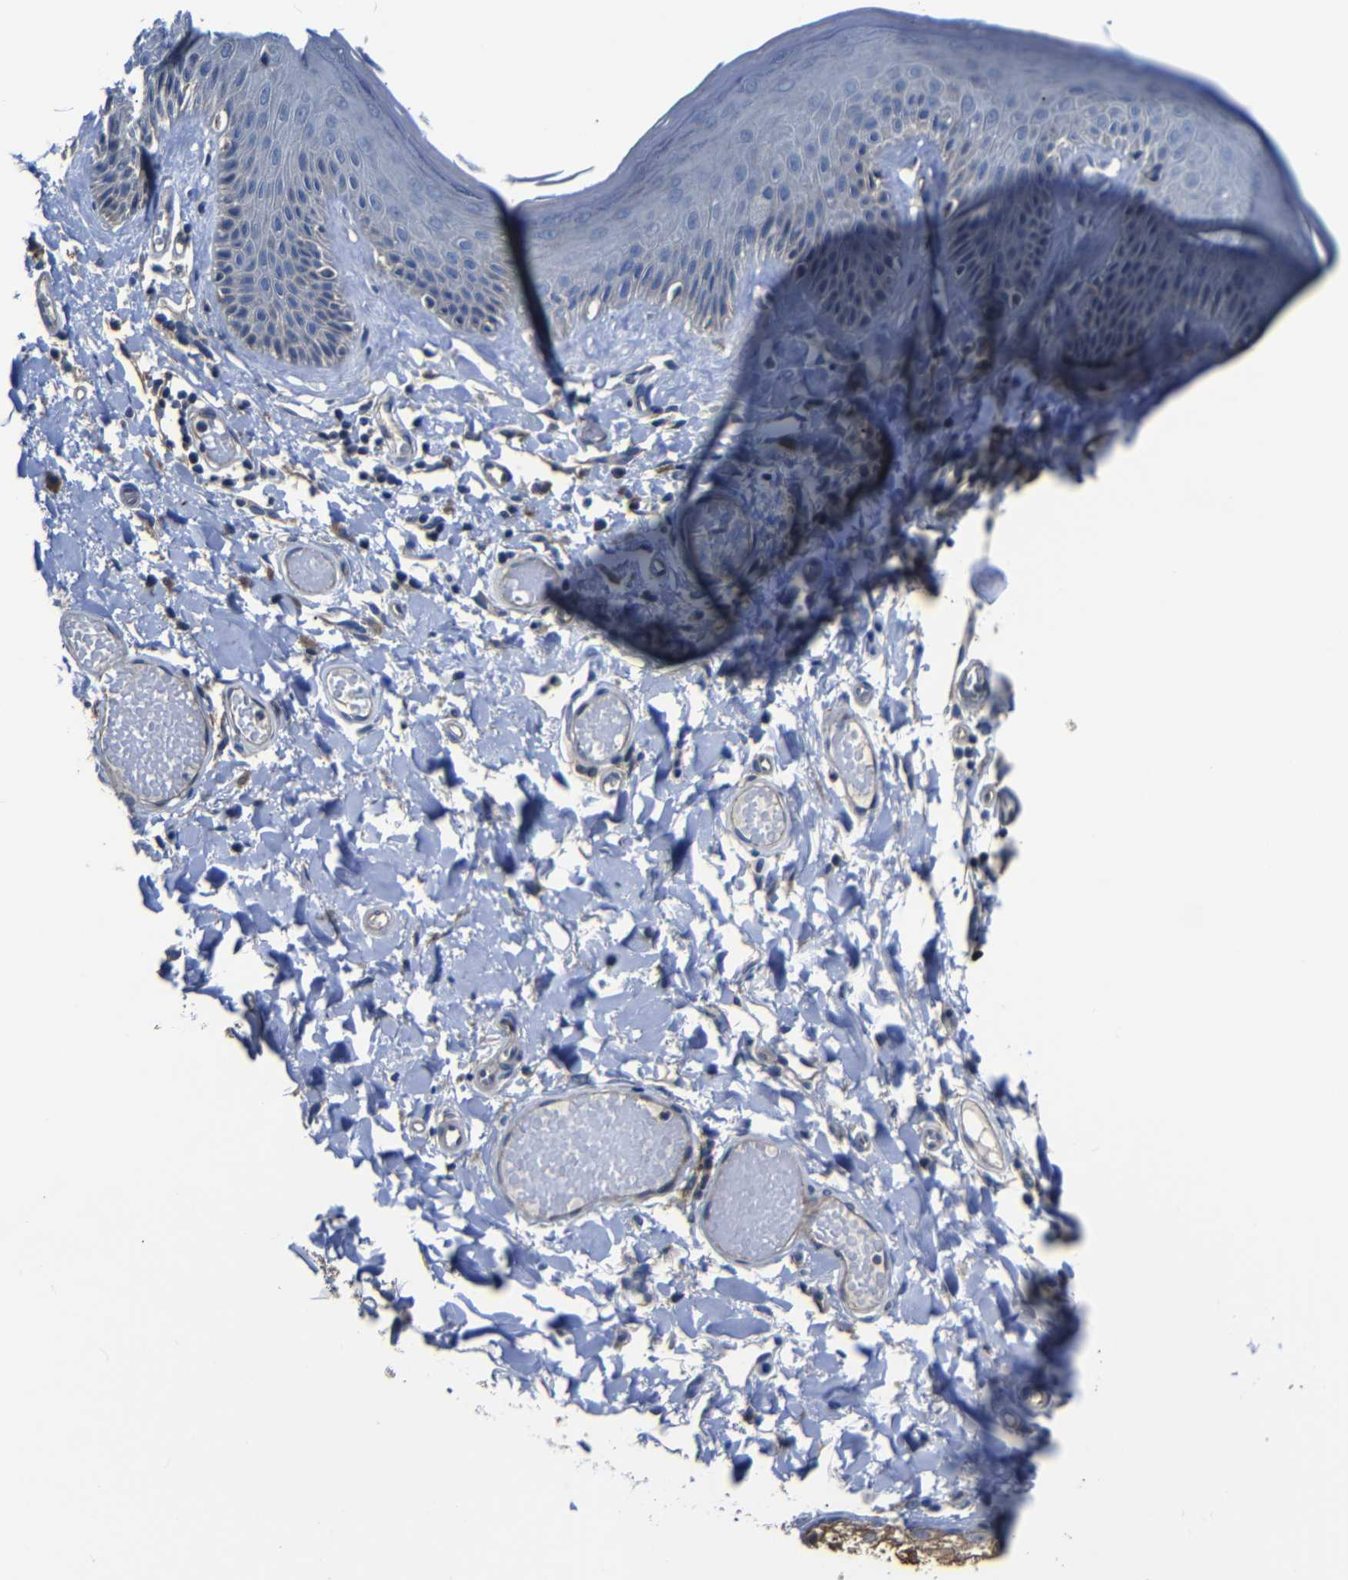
{"staining": {"intensity": "weak", "quantity": "<25%", "location": "cytoplasmic/membranous"}, "tissue": "skin", "cell_type": "Epidermal cells", "image_type": "normal", "snomed": [{"axis": "morphology", "description": "Normal tissue, NOS"}, {"axis": "topography", "description": "Vulva"}], "caption": "Immunohistochemistry (IHC) image of normal human skin stained for a protein (brown), which shows no staining in epidermal cells.", "gene": "AFDN", "patient": {"sex": "female", "age": 73}}